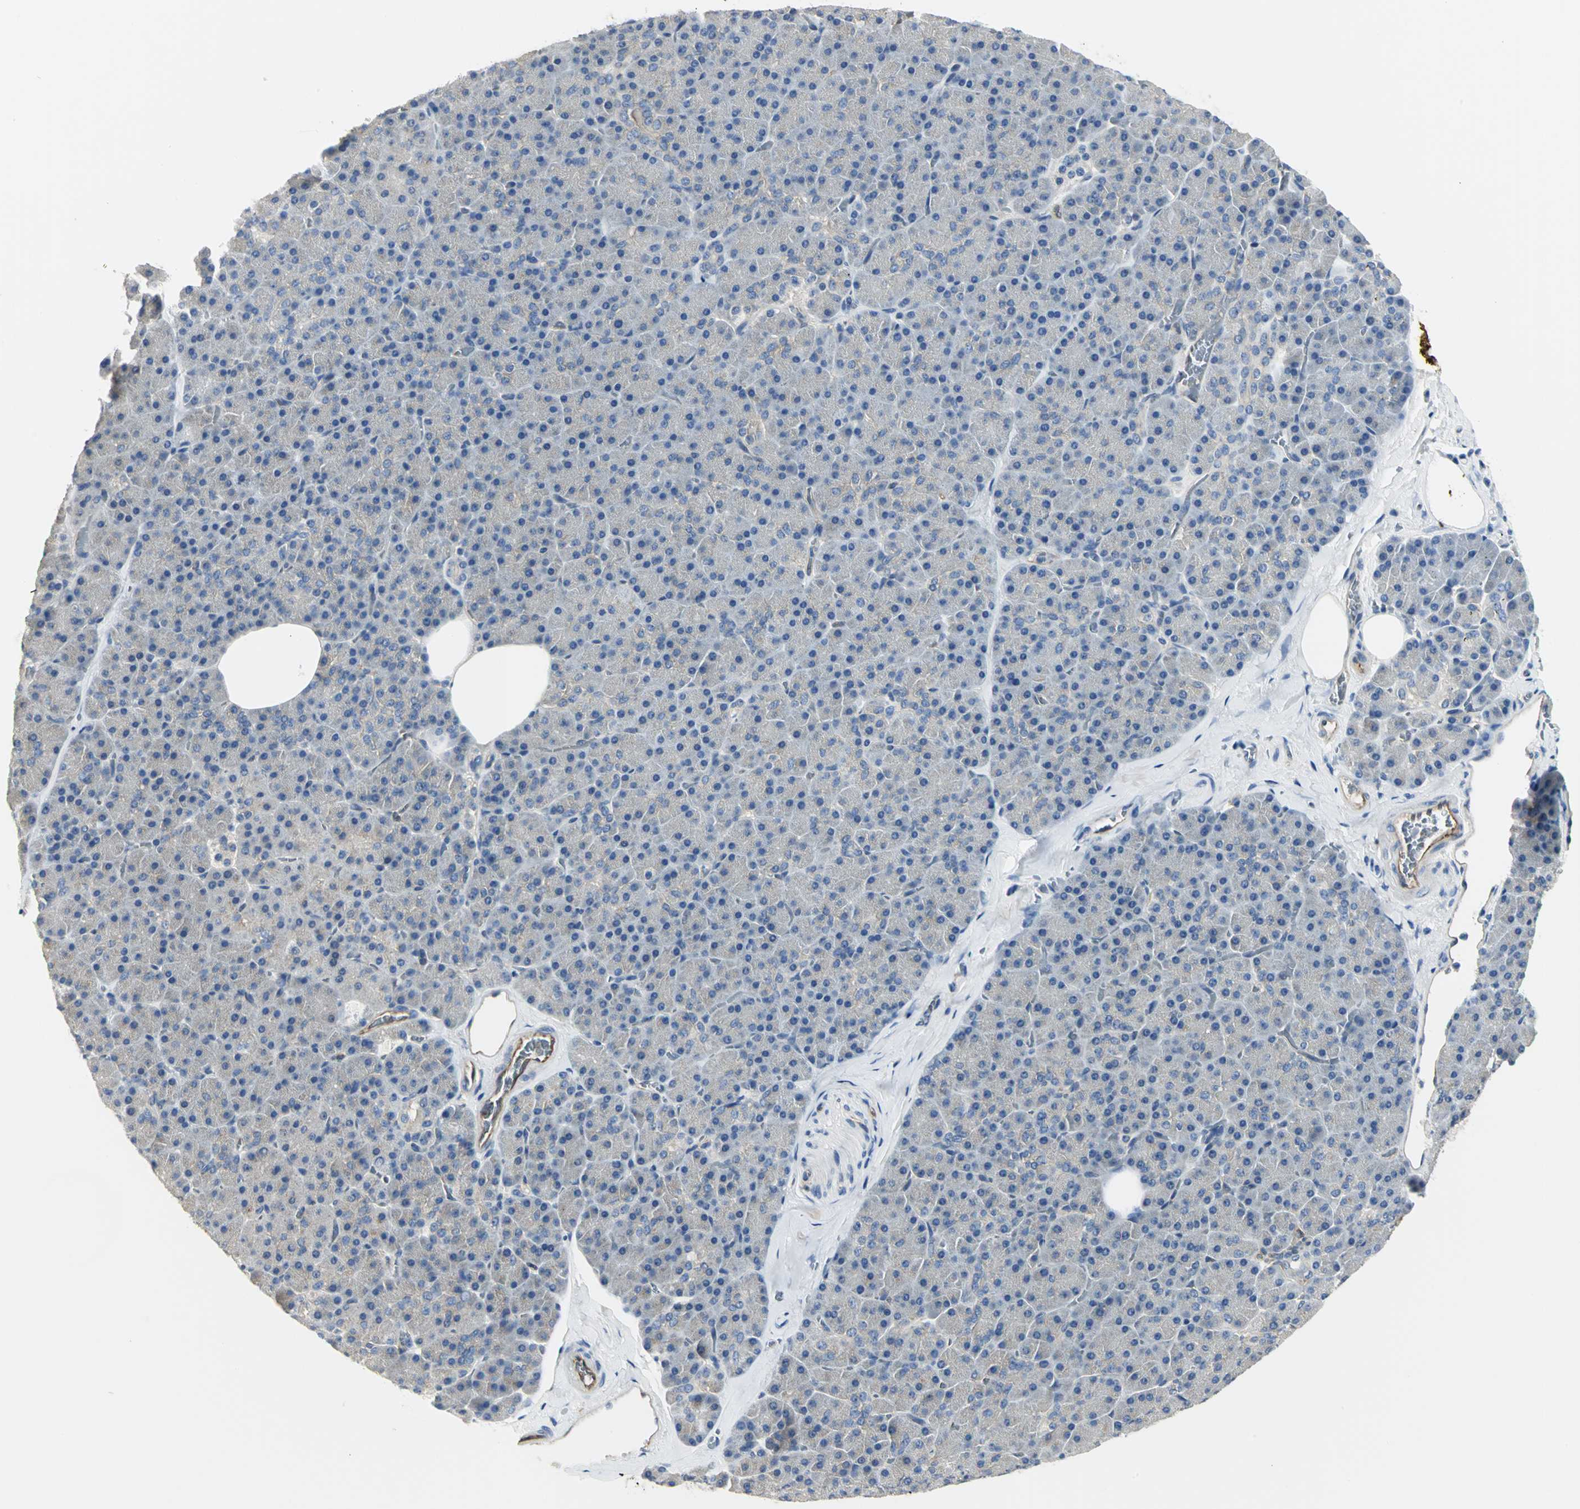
{"staining": {"intensity": "moderate", "quantity": "<25%", "location": "cytoplasmic/membranous"}, "tissue": "pancreas", "cell_type": "Exocrine glandular cells", "image_type": "normal", "snomed": [{"axis": "morphology", "description": "Normal tissue, NOS"}, {"axis": "topography", "description": "Pancreas"}], "caption": "IHC staining of normal pancreas, which exhibits low levels of moderate cytoplasmic/membranous staining in approximately <25% of exocrine glandular cells indicating moderate cytoplasmic/membranous protein expression. The staining was performed using DAB (3,3'-diaminobenzidine) (brown) for protein detection and nuclei were counterstained in hematoxylin (blue).", "gene": "CHRNB1", "patient": {"sex": "female", "age": 35}}